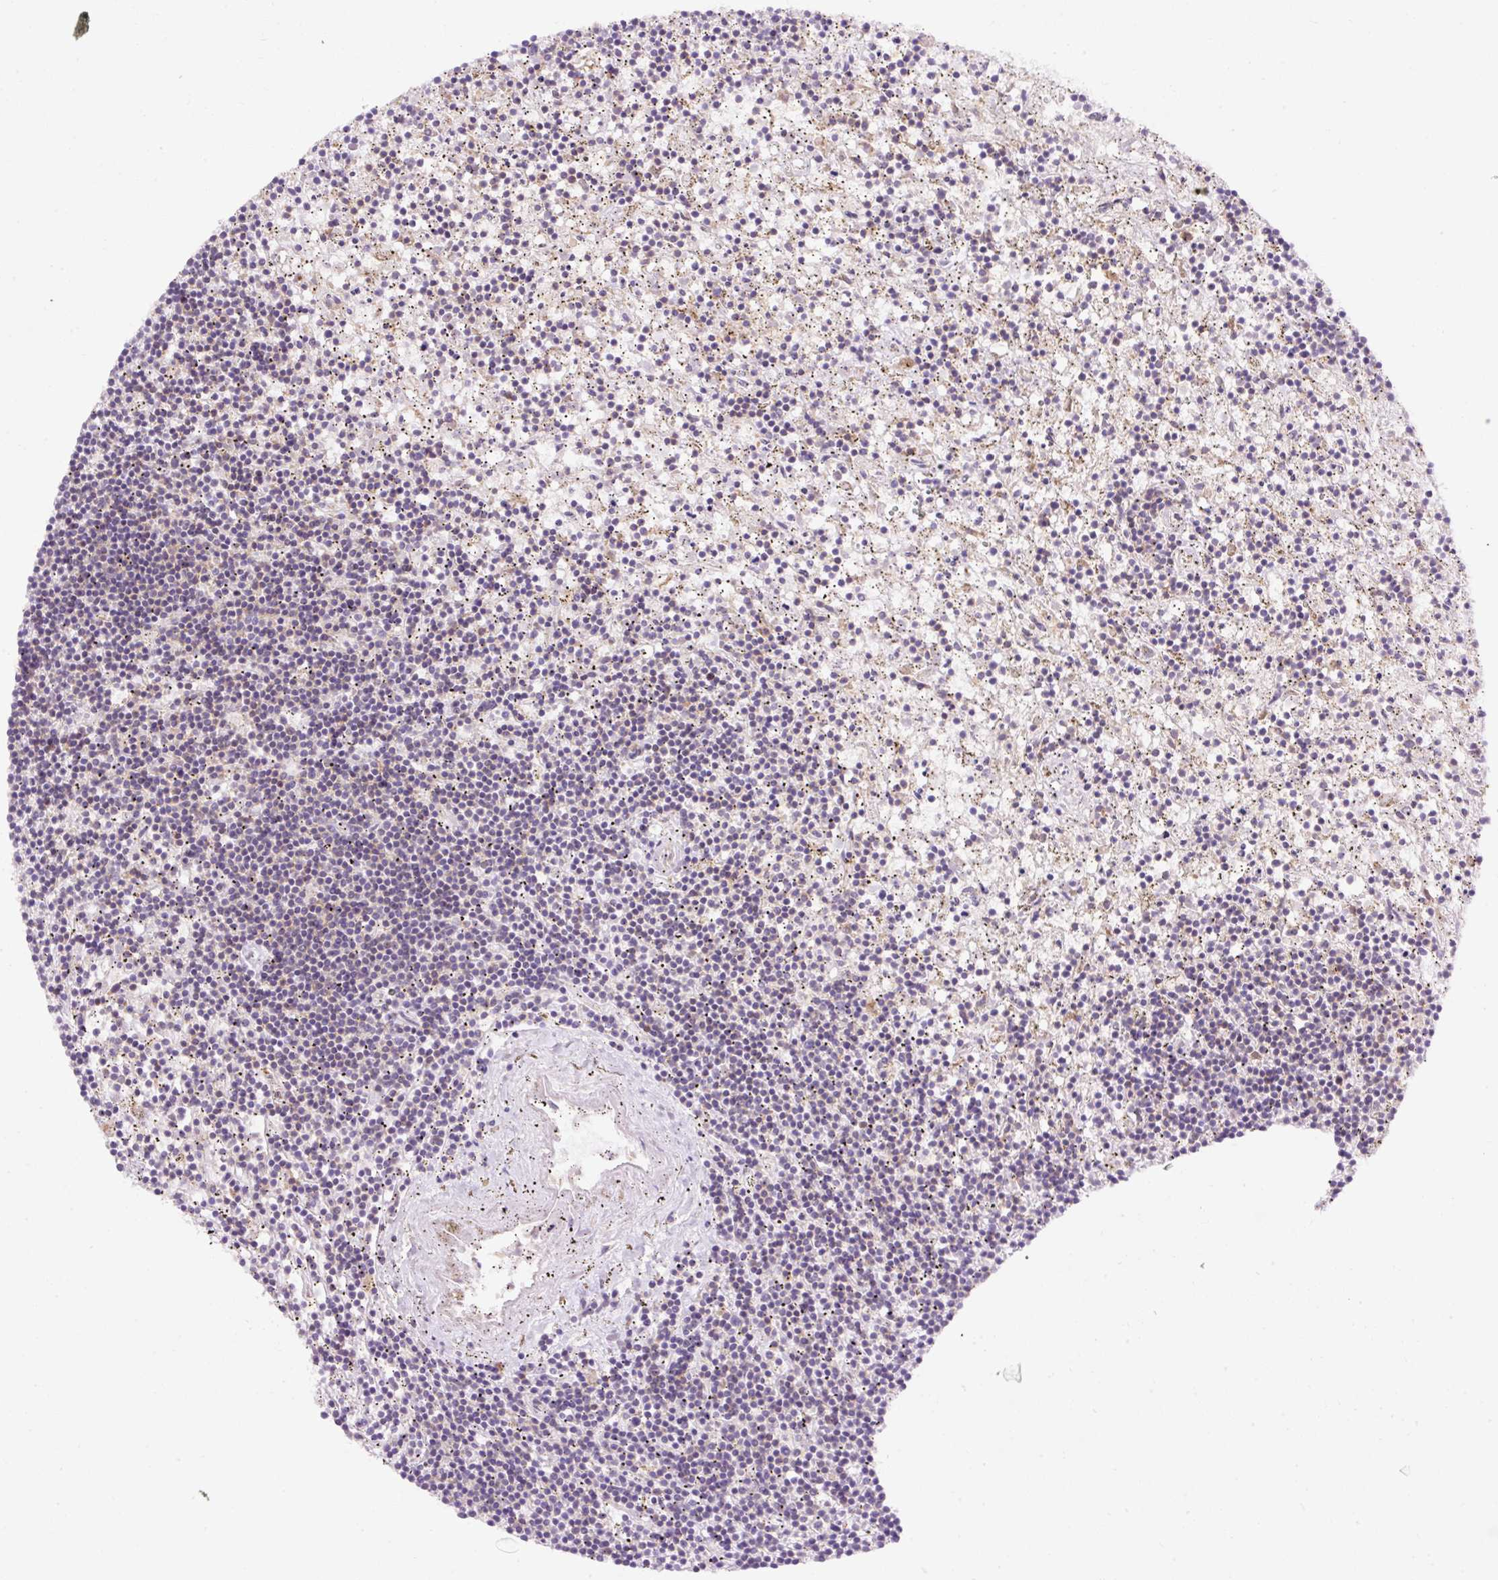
{"staining": {"intensity": "negative", "quantity": "none", "location": "none"}, "tissue": "lymphoma", "cell_type": "Tumor cells", "image_type": "cancer", "snomed": [{"axis": "morphology", "description": "Malignant lymphoma, non-Hodgkin's type, Low grade"}, {"axis": "topography", "description": "Spleen"}], "caption": "DAB immunohistochemical staining of human lymphoma reveals no significant expression in tumor cells.", "gene": "CD83", "patient": {"sex": "male", "age": 76}}